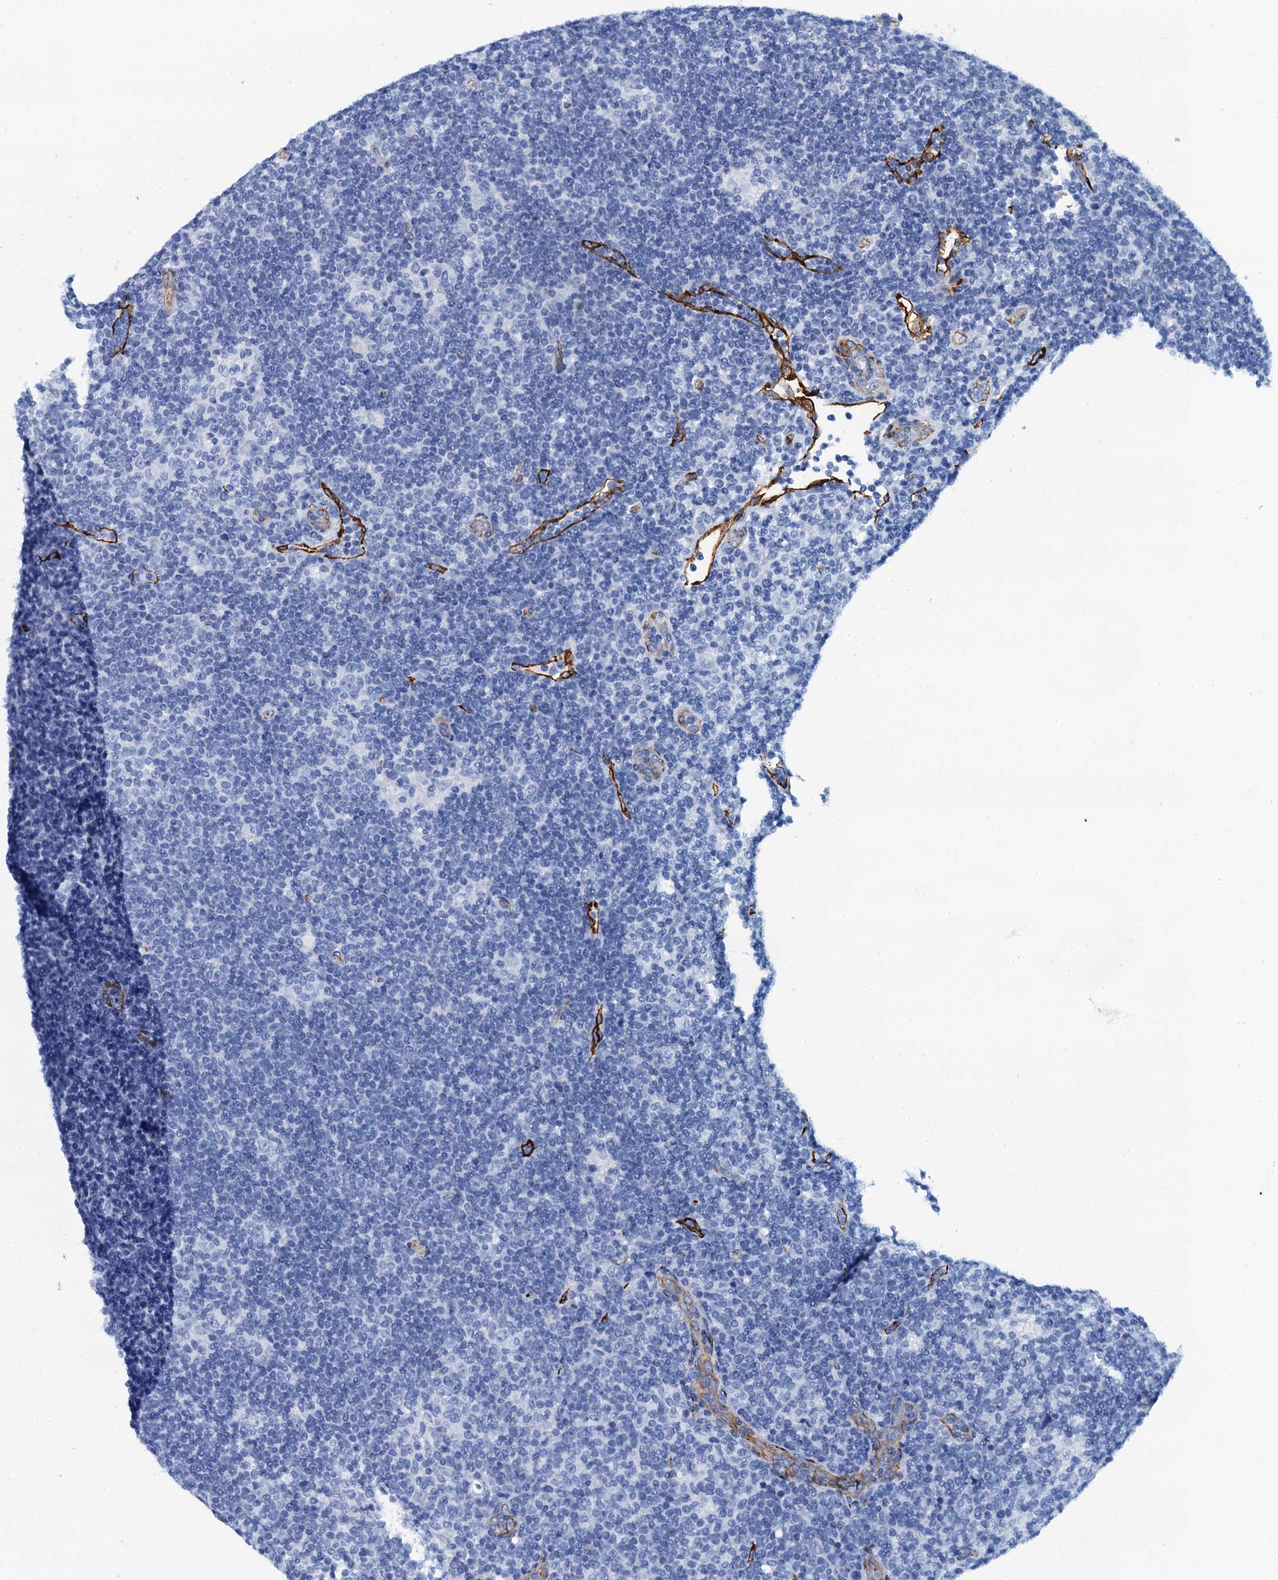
{"staining": {"intensity": "negative", "quantity": "none", "location": "none"}, "tissue": "lymphoma", "cell_type": "Tumor cells", "image_type": "cancer", "snomed": [{"axis": "morphology", "description": "Hodgkin's disease, NOS"}, {"axis": "topography", "description": "Lymph node"}], "caption": "Immunohistochemical staining of lymphoma shows no significant staining in tumor cells.", "gene": "CAVIN2", "patient": {"sex": "female", "age": 57}}